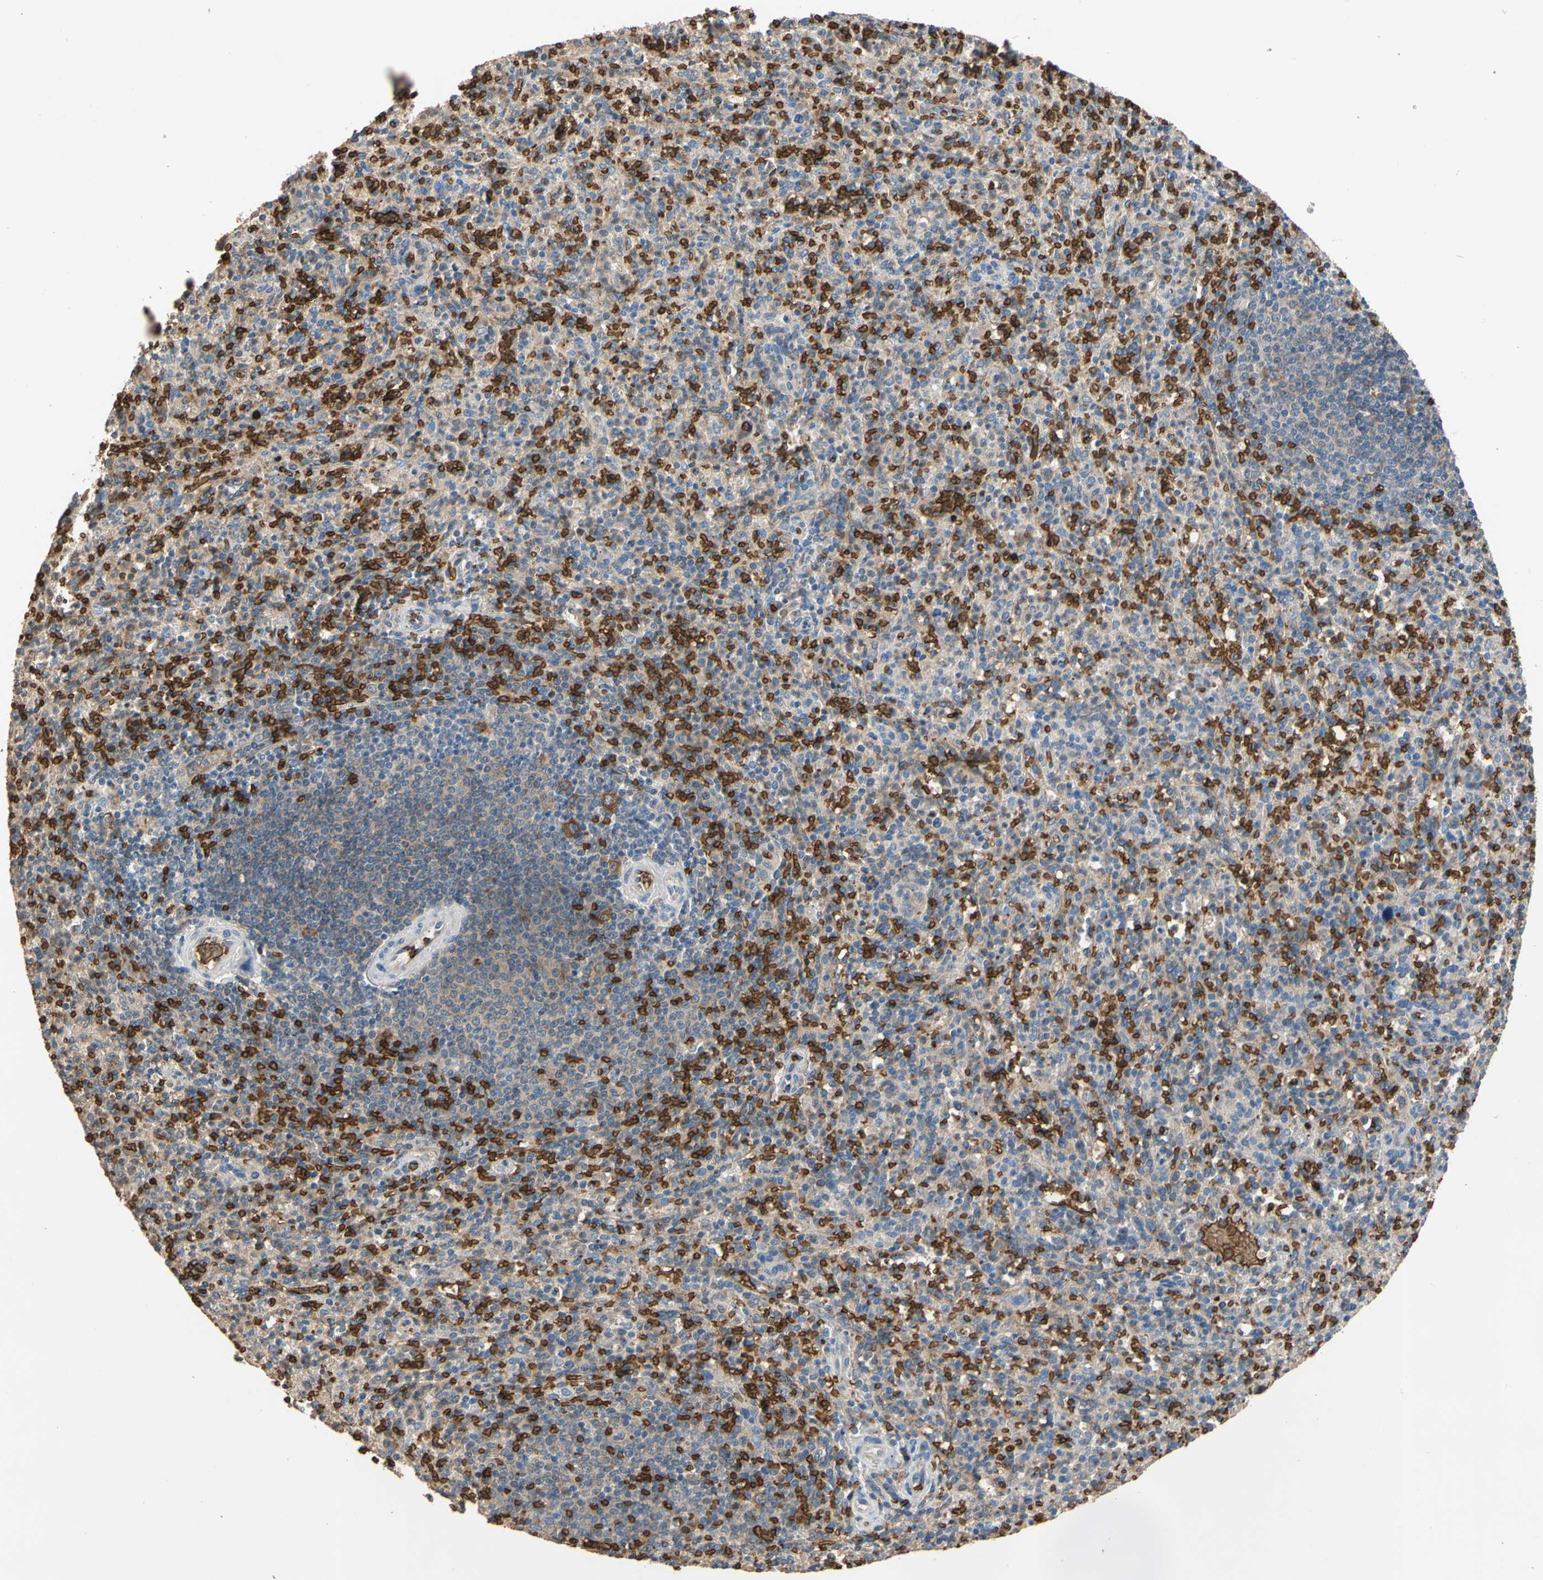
{"staining": {"intensity": "negative", "quantity": "none", "location": "none"}, "tissue": "spleen", "cell_type": "Cells in red pulp", "image_type": "normal", "snomed": [{"axis": "morphology", "description": "Normal tissue, NOS"}, {"axis": "topography", "description": "Spleen"}], "caption": "IHC micrograph of unremarkable spleen: spleen stained with DAB displays no significant protein positivity in cells in red pulp.", "gene": "RIOK2", "patient": {"sex": "male", "age": 36}}